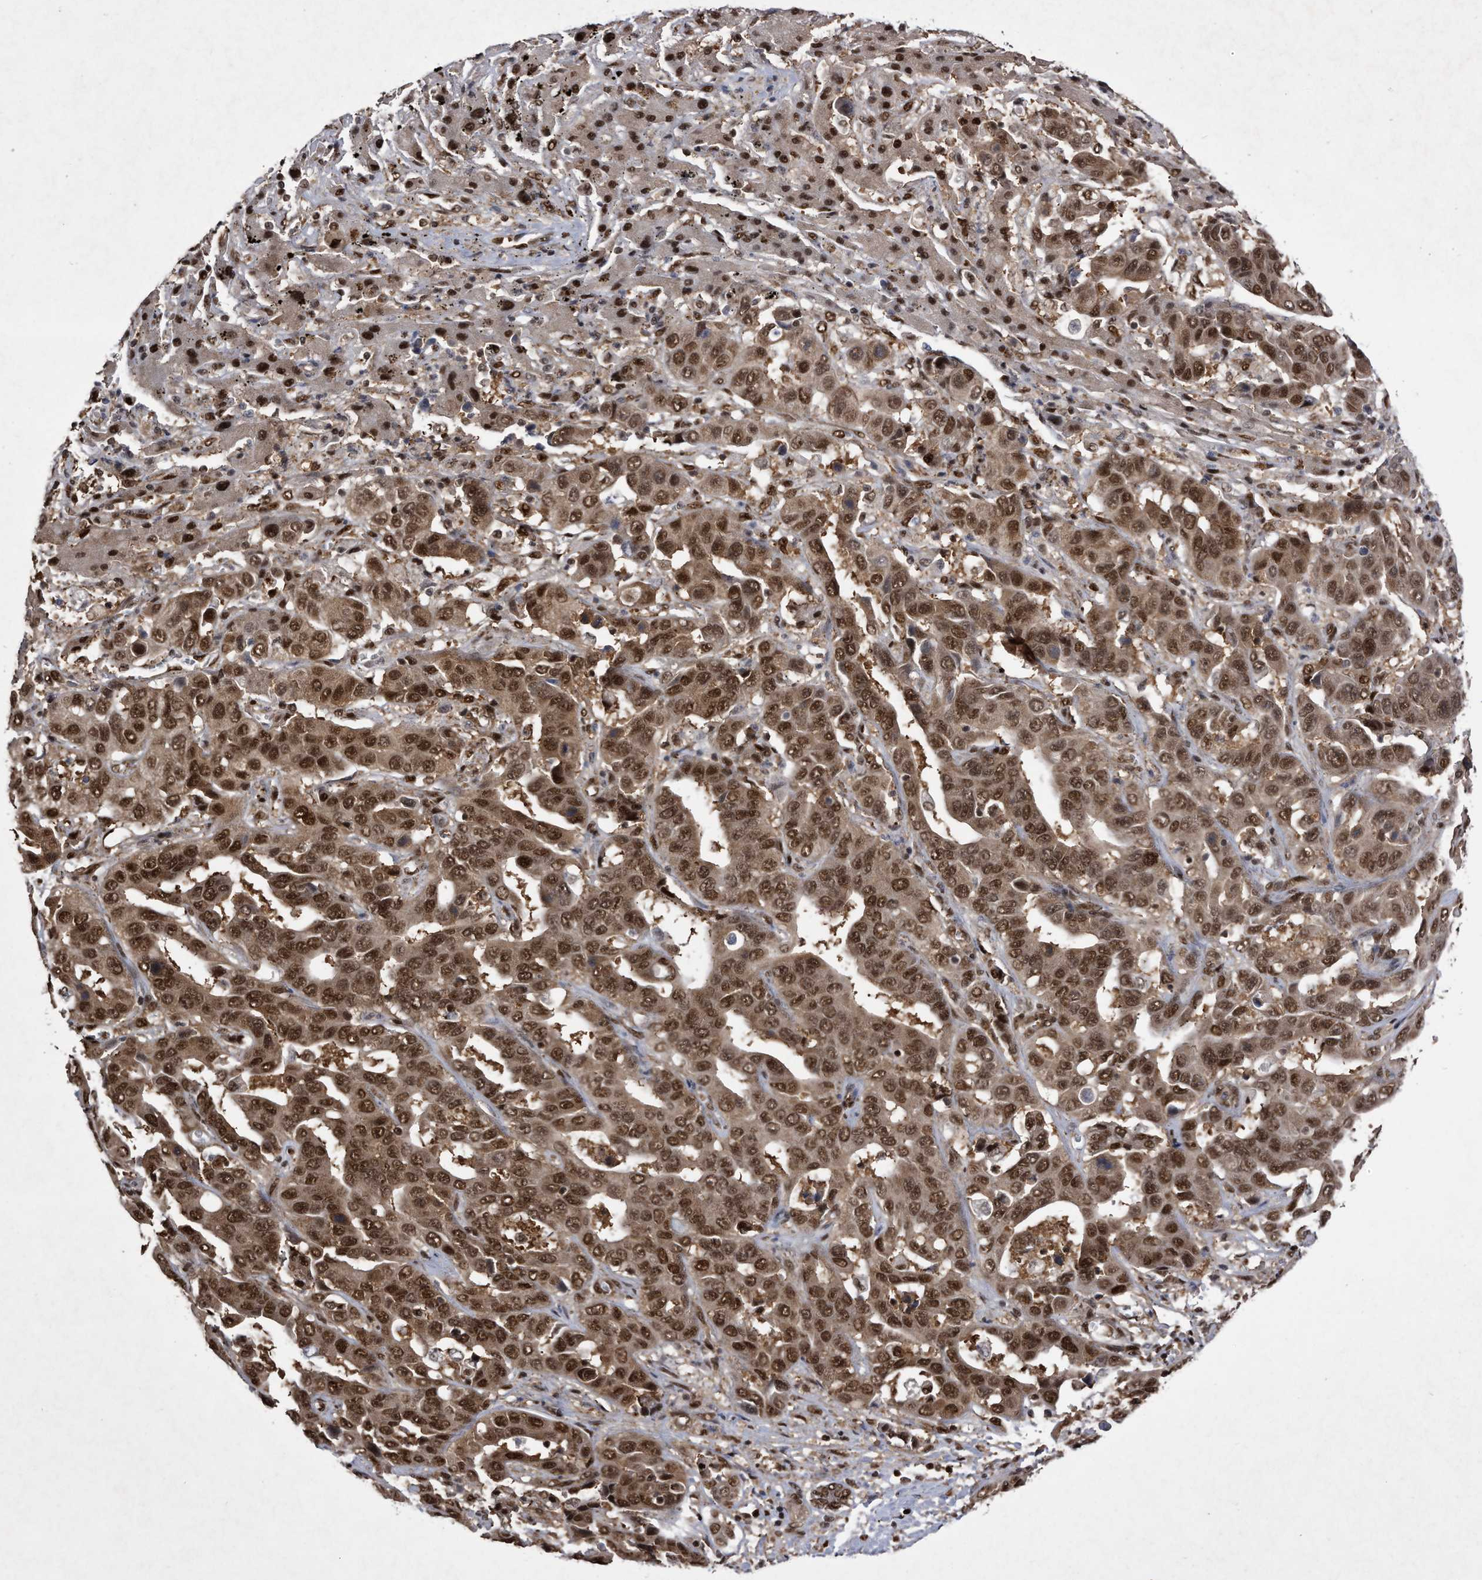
{"staining": {"intensity": "moderate", "quantity": ">75%", "location": "cytoplasmic/membranous,nuclear"}, "tissue": "liver cancer", "cell_type": "Tumor cells", "image_type": "cancer", "snomed": [{"axis": "morphology", "description": "Cholangiocarcinoma"}, {"axis": "topography", "description": "Liver"}], "caption": "Immunohistochemistry of liver cancer (cholangiocarcinoma) displays medium levels of moderate cytoplasmic/membranous and nuclear positivity in approximately >75% of tumor cells. (DAB = brown stain, brightfield microscopy at high magnification).", "gene": "RAD23B", "patient": {"sex": "female", "age": 52}}